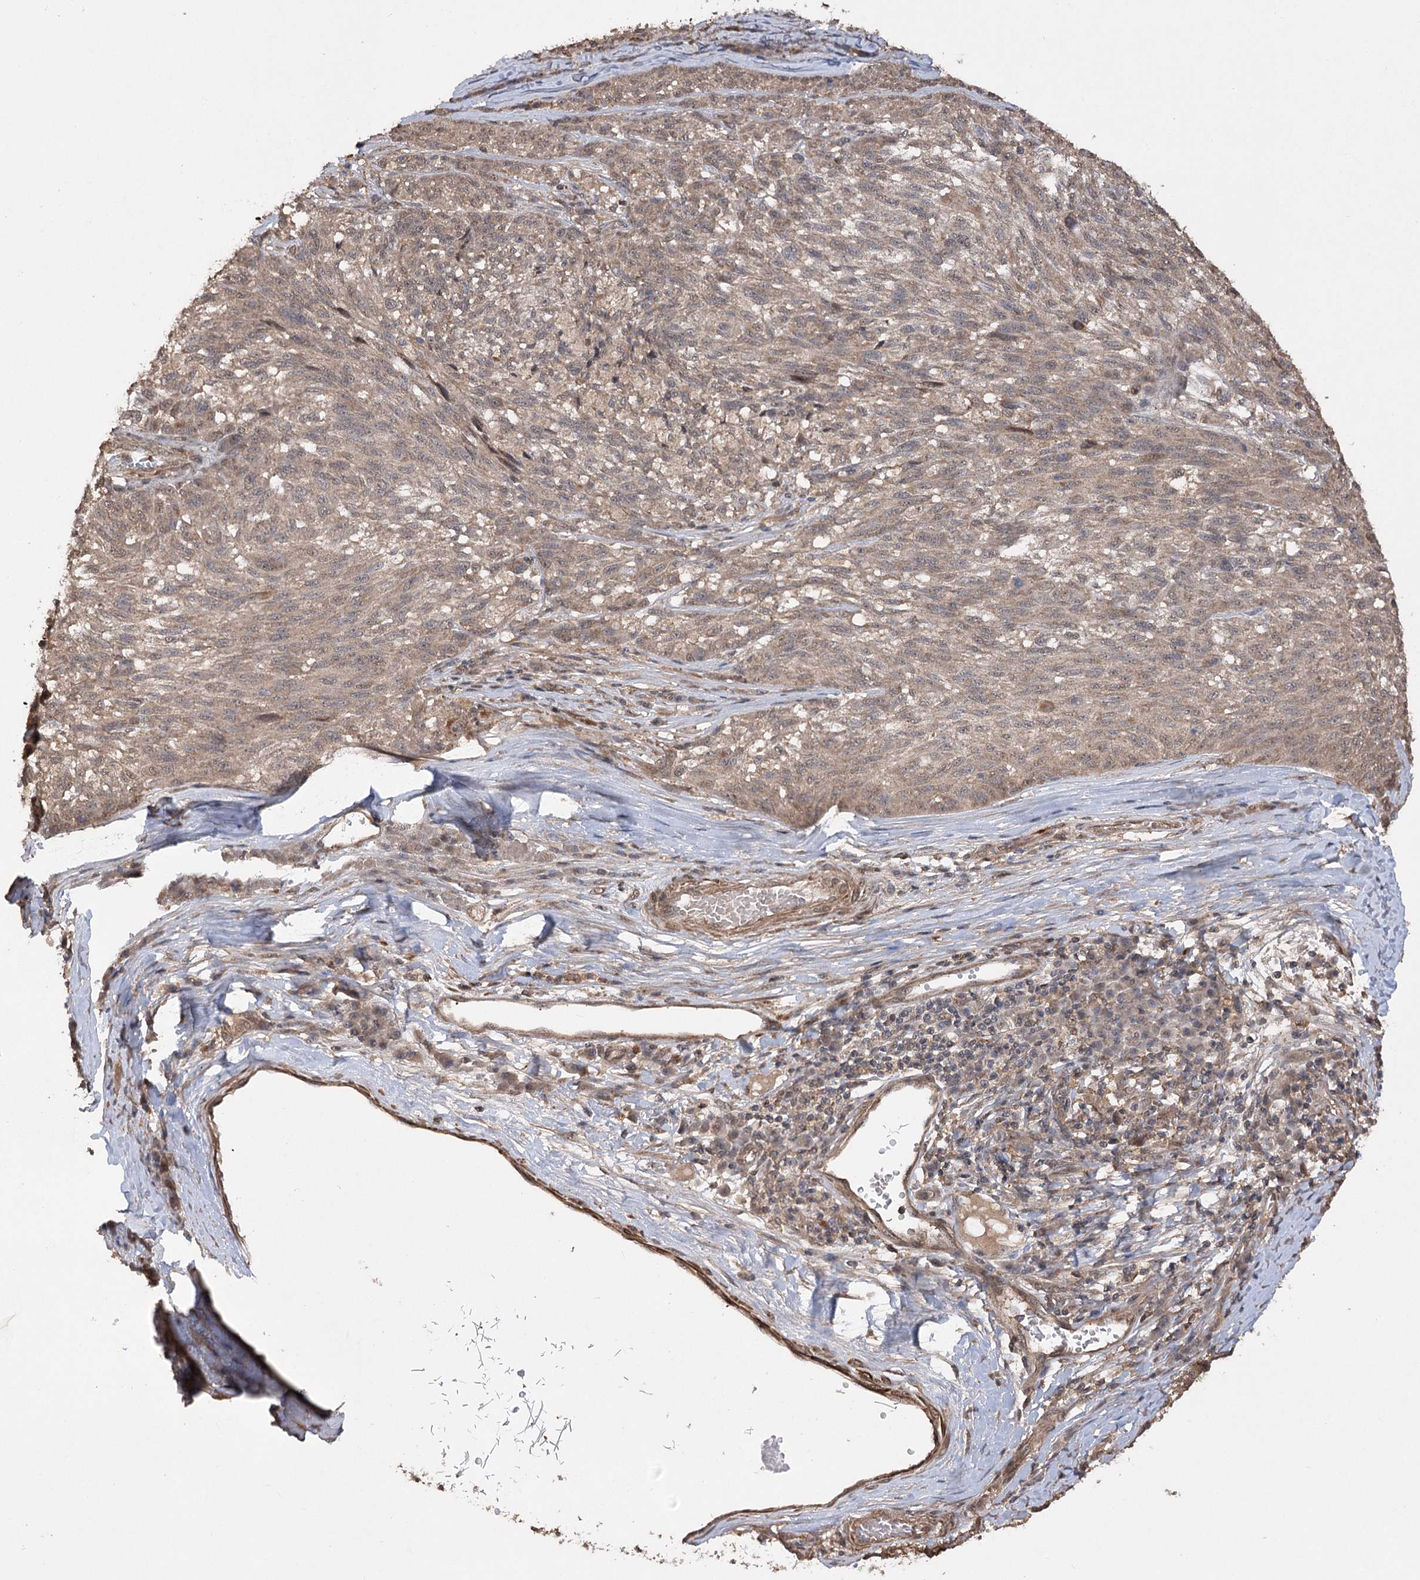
{"staining": {"intensity": "moderate", "quantity": ">75%", "location": "cytoplasmic/membranous,nuclear"}, "tissue": "melanoma", "cell_type": "Tumor cells", "image_type": "cancer", "snomed": [{"axis": "morphology", "description": "Malignant melanoma, NOS"}, {"axis": "topography", "description": "Skin"}], "caption": "IHC photomicrograph of neoplastic tissue: human melanoma stained using IHC displays medium levels of moderate protein expression localized specifically in the cytoplasmic/membranous and nuclear of tumor cells, appearing as a cytoplasmic/membranous and nuclear brown color.", "gene": "TENM2", "patient": {"sex": "male", "age": 53}}